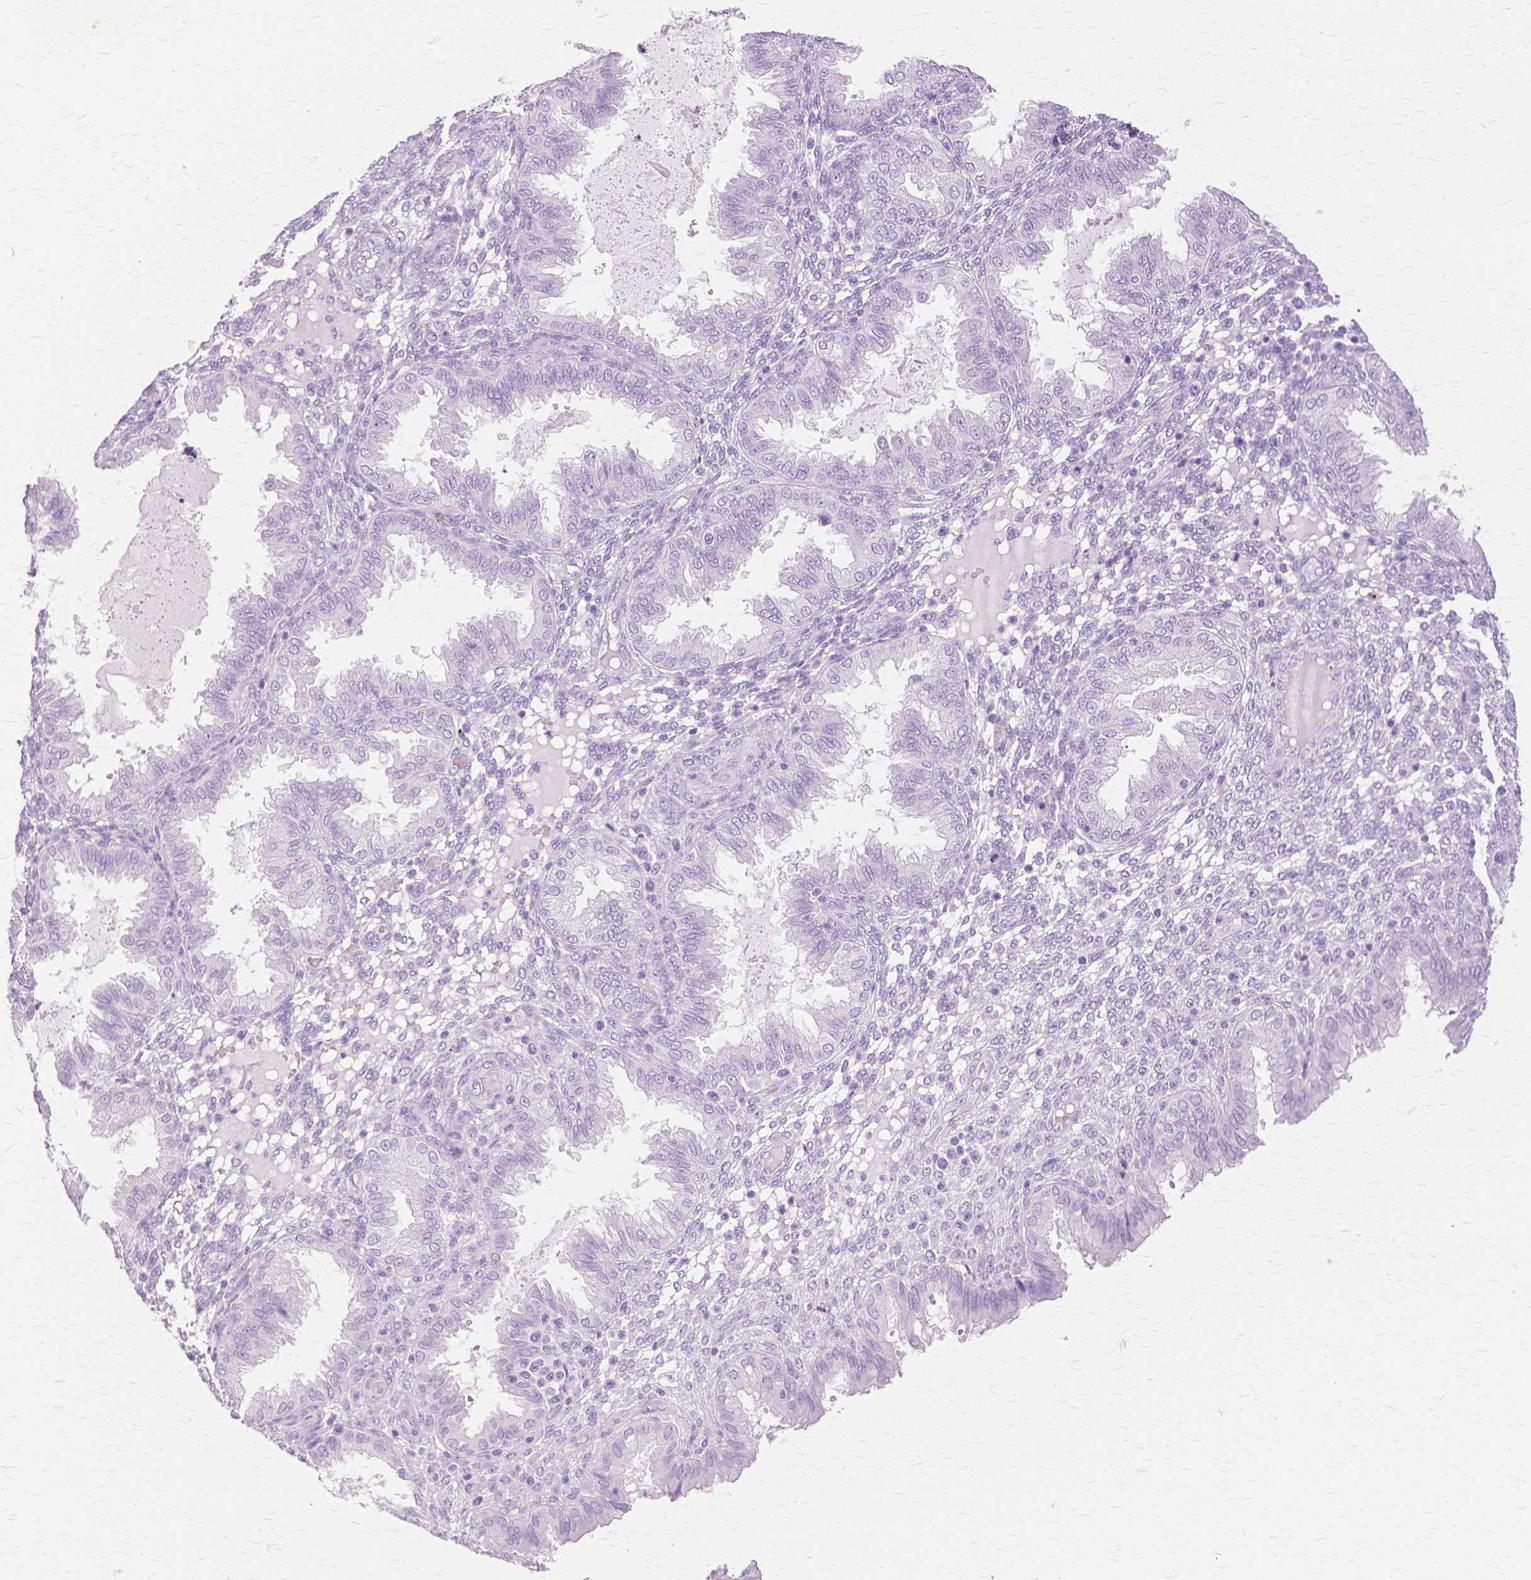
{"staining": {"intensity": "negative", "quantity": "none", "location": "none"}, "tissue": "endometrium", "cell_type": "Cells in endometrial stroma", "image_type": "normal", "snomed": [{"axis": "morphology", "description": "Normal tissue, NOS"}, {"axis": "topography", "description": "Endometrium"}], "caption": "Benign endometrium was stained to show a protein in brown. There is no significant expression in cells in endometrial stroma. Nuclei are stained in blue.", "gene": "TGM1", "patient": {"sex": "female", "age": 33}}